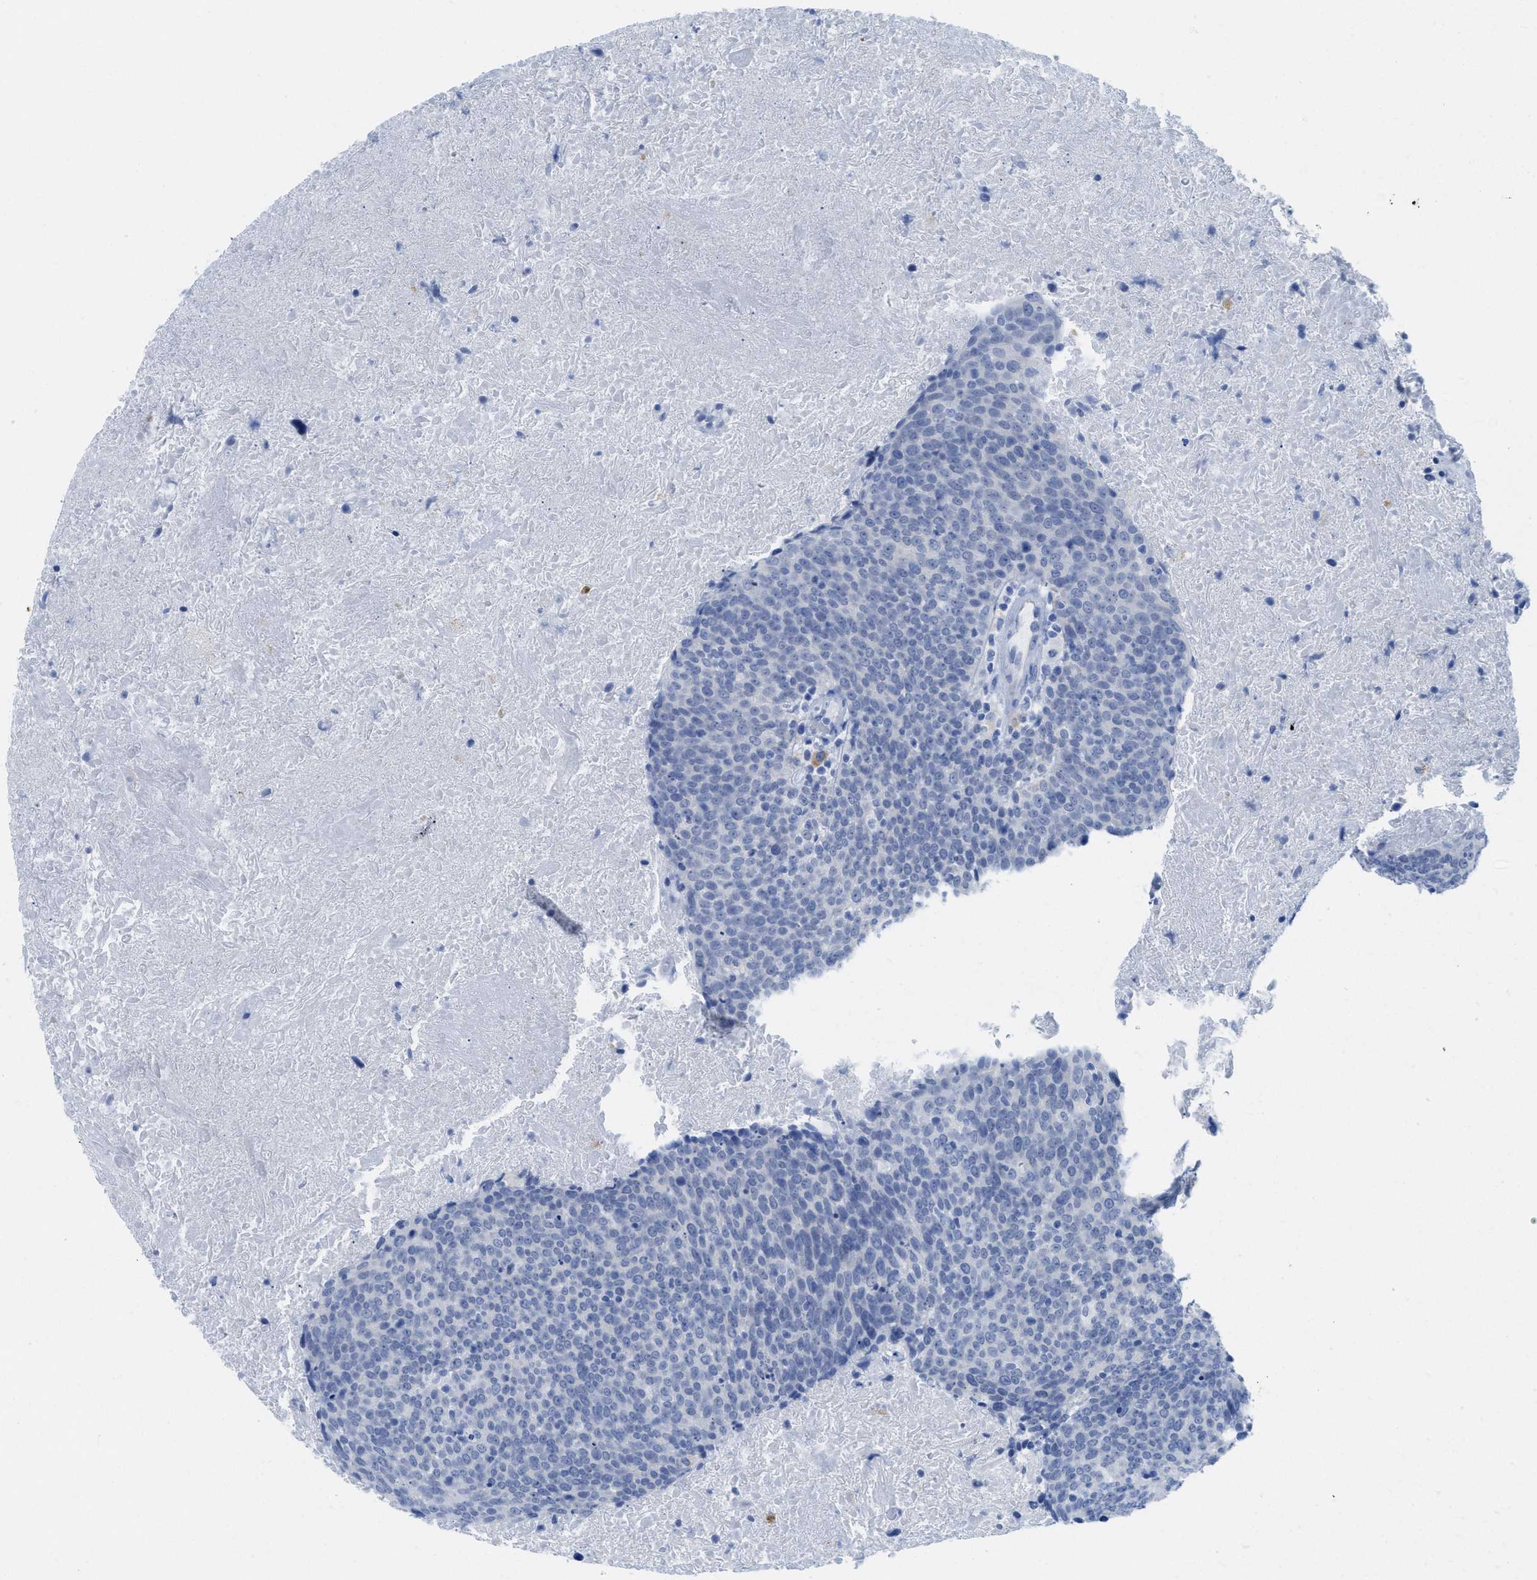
{"staining": {"intensity": "negative", "quantity": "none", "location": "none"}, "tissue": "head and neck cancer", "cell_type": "Tumor cells", "image_type": "cancer", "snomed": [{"axis": "morphology", "description": "Squamous cell carcinoma, NOS"}, {"axis": "morphology", "description": "Squamous cell carcinoma, metastatic, NOS"}, {"axis": "topography", "description": "Lymph node"}, {"axis": "topography", "description": "Head-Neck"}], "caption": "IHC histopathology image of neoplastic tissue: human head and neck cancer stained with DAB displays no significant protein positivity in tumor cells.", "gene": "WDR4", "patient": {"sex": "male", "age": 62}}